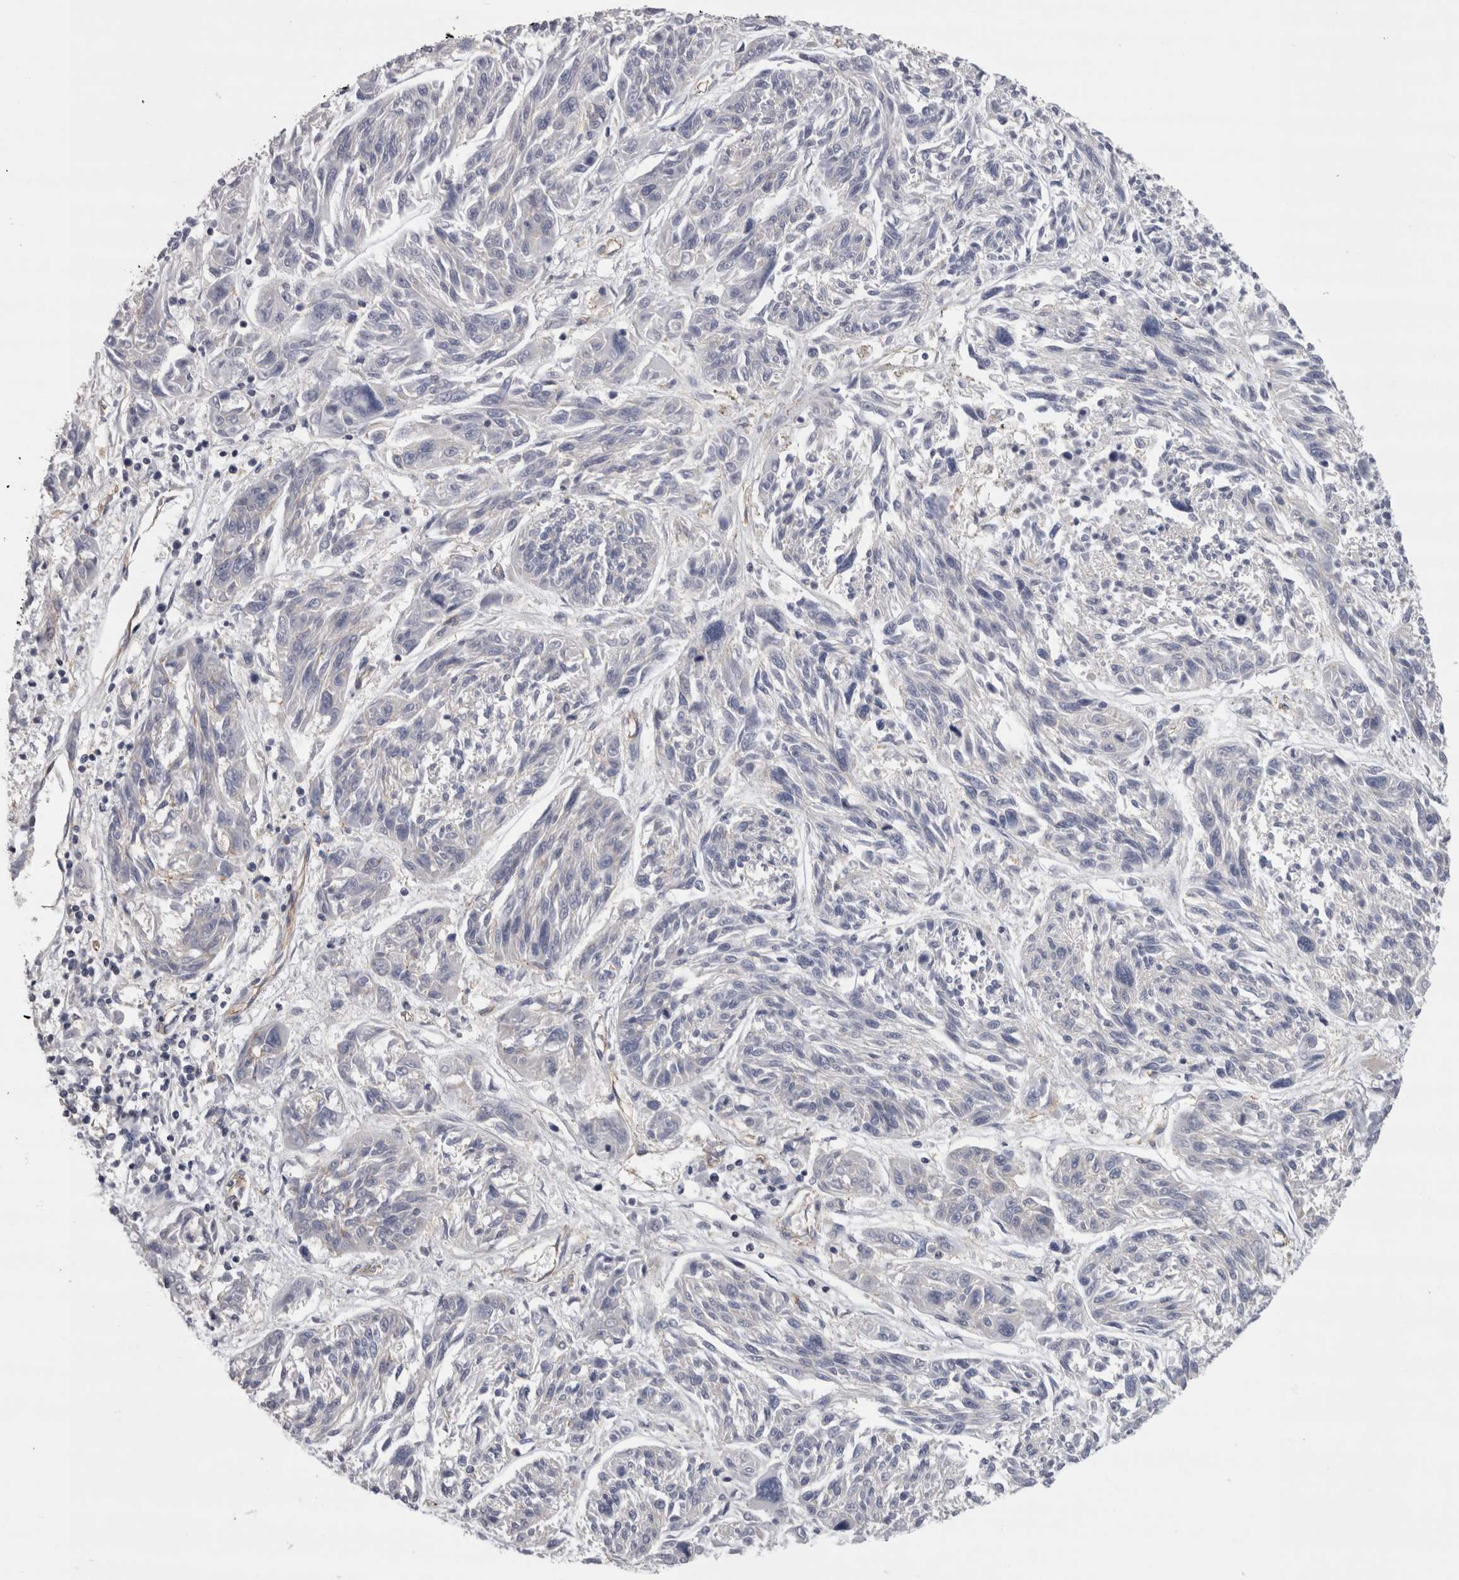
{"staining": {"intensity": "negative", "quantity": "none", "location": "none"}, "tissue": "melanoma", "cell_type": "Tumor cells", "image_type": "cancer", "snomed": [{"axis": "morphology", "description": "Malignant melanoma, NOS"}, {"axis": "topography", "description": "Skin"}], "caption": "High power microscopy image of an IHC image of malignant melanoma, revealing no significant staining in tumor cells. Brightfield microscopy of immunohistochemistry (IHC) stained with DAB (brown) and hematoxylin (blue), captured at high magnification.", "gene": "LYZL6", "patient": {"sex": "male", "age": 53}}